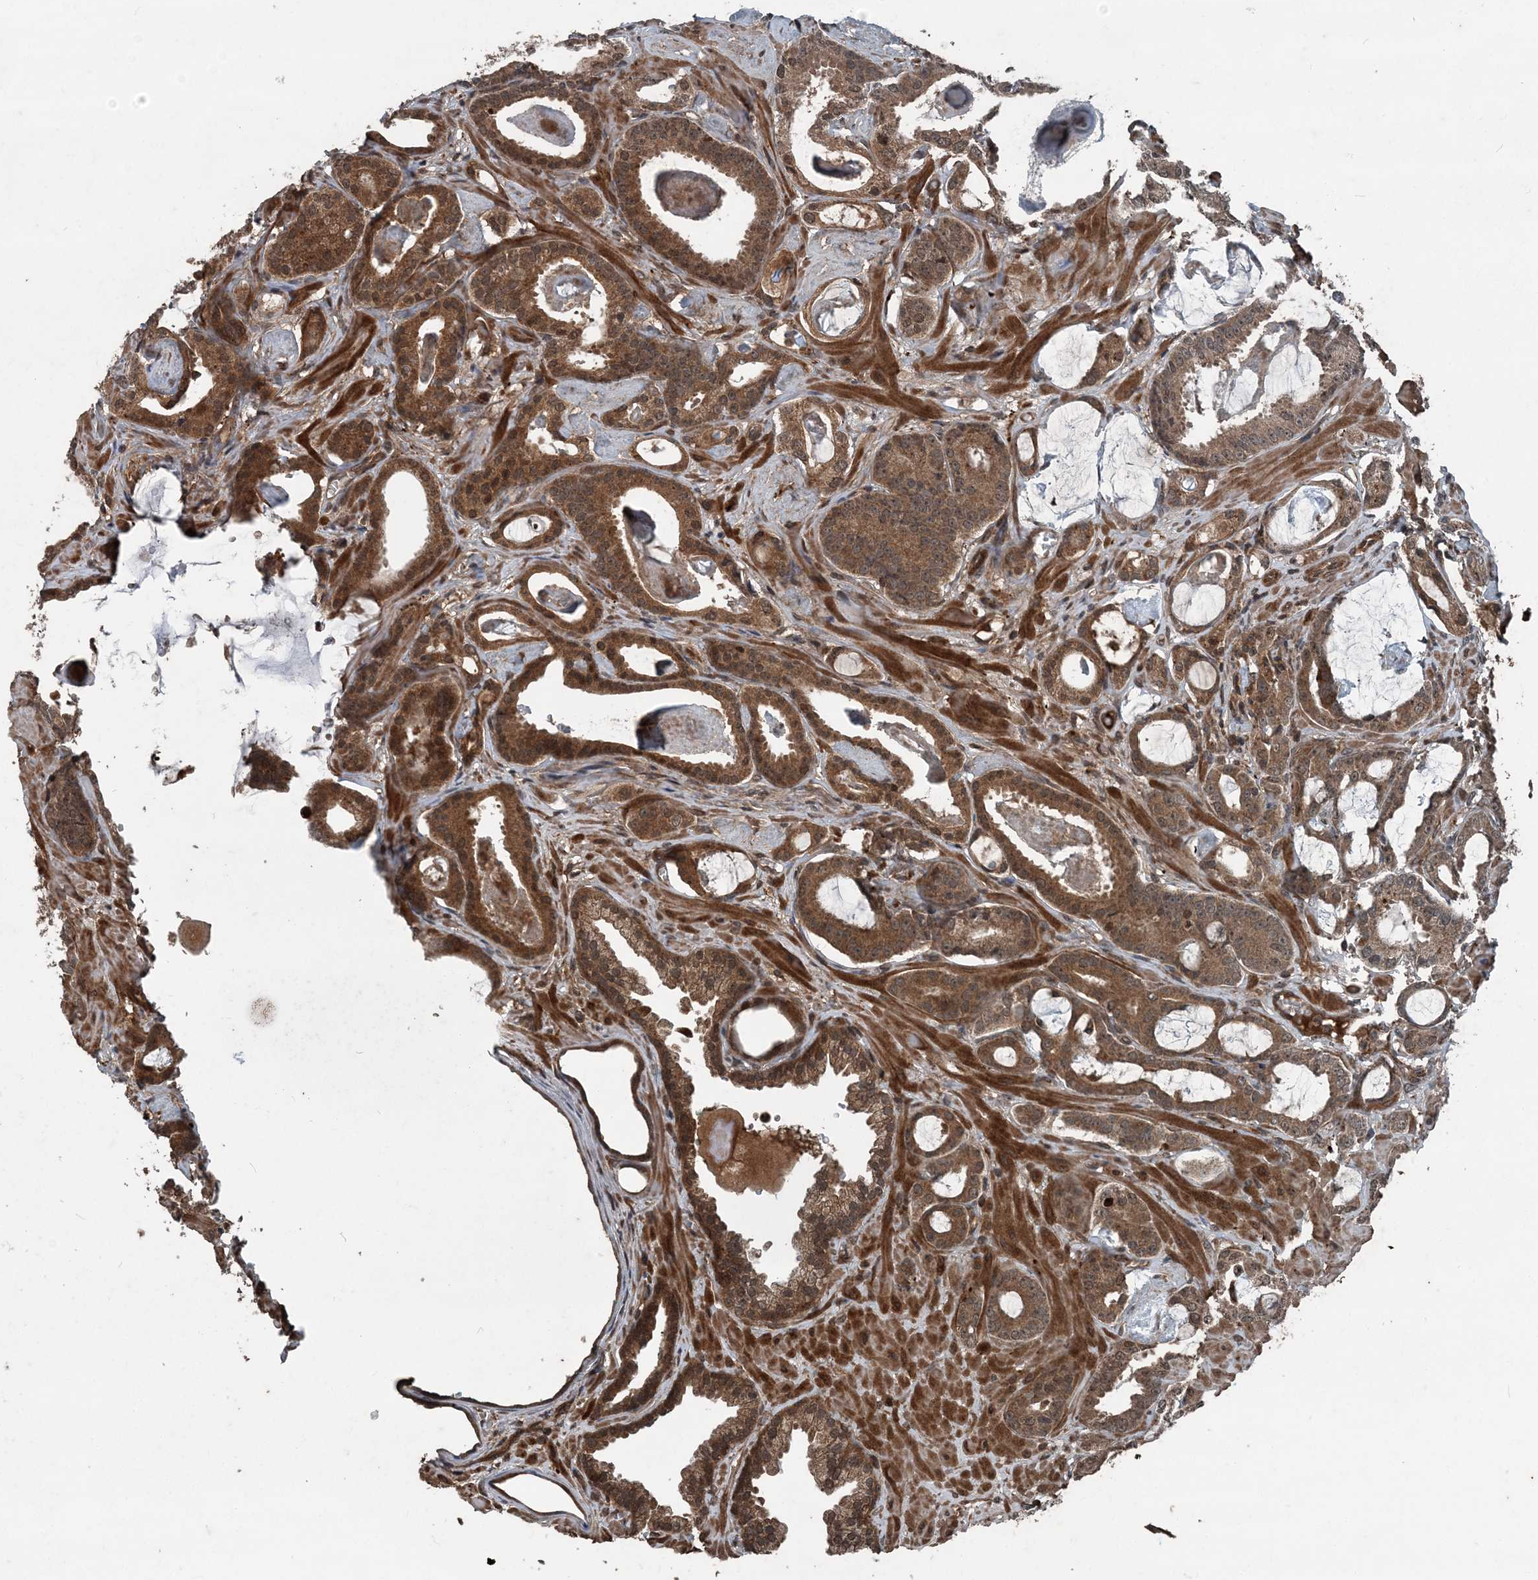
{"staining": {"intensity": "moderate", "quantity": ">75%", "location": "cytoplasmic/membranous,nuclear"}, "tissue": "prostate cancer", "cell_type": "Tumor cells", "image_type": "cancer", "snomed": [{"axis": "morphology", "description": "Adenocarcinoma, Low grade"}, {"axis": "topography", "description": "Prostate"}], "caption": "Immunohistochemistry (IHC) (DAB) staining of prostate cancer (low-grade adenocarcinoma) reveals moderate cytoplasmic/membranous and nuclear protein positivity in approximately >75% of tumor cells.", "gene": "CFL1", "patient": {"sex": "male", "age": 53}}